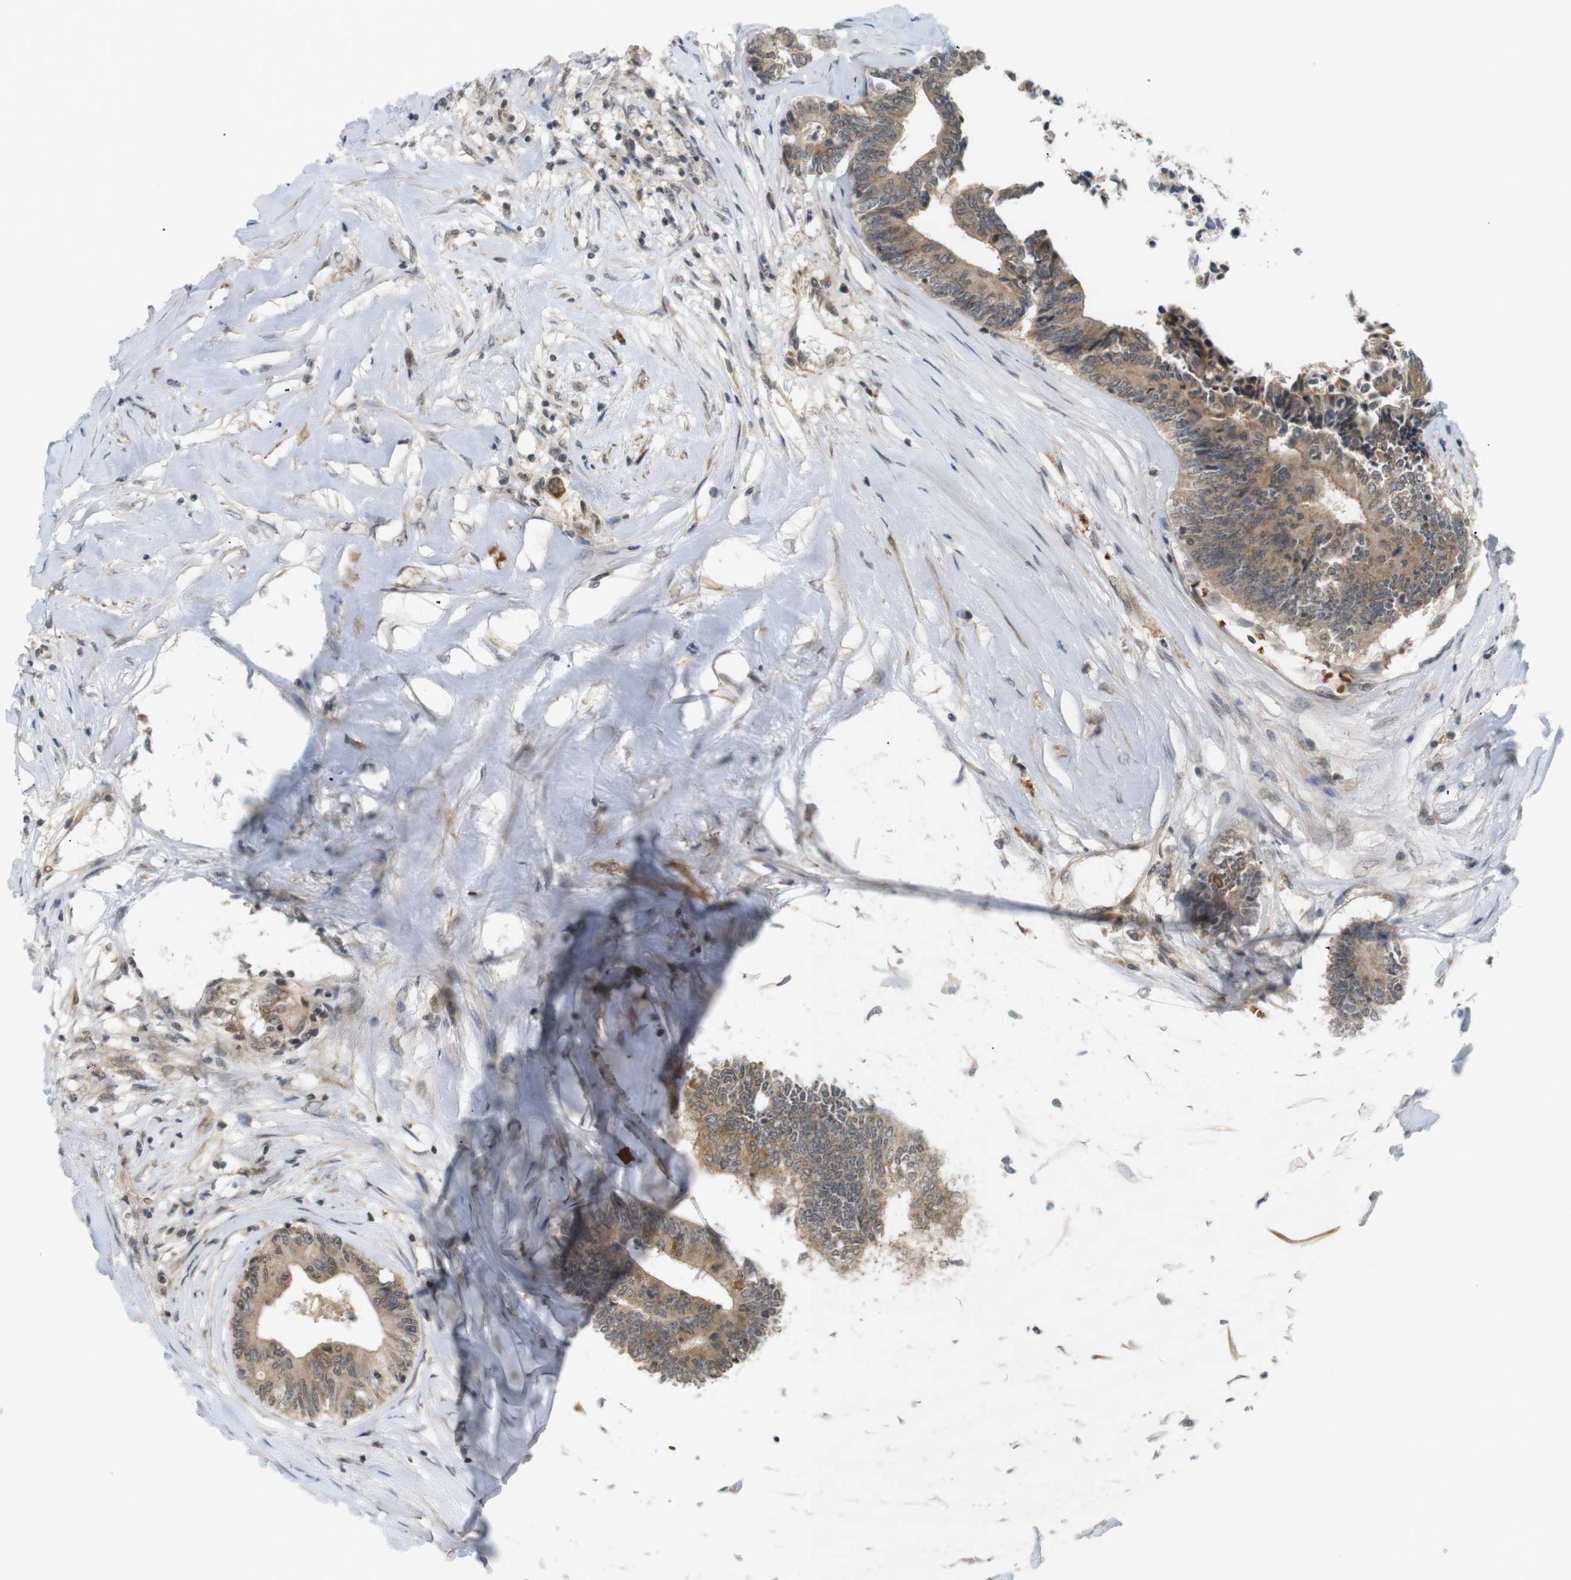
{"staining": {"intensity": "moderate", "quantity": ">75%", "location": "cytoplasmic/membranous"}, "tissue": "colorectal cancer", "cell_type": "Tumor cells", "image_type": "cancer", "snomed": [{"axis": "morphology", "description": "Adenocarcinoma, NOS"}, {"axis": "topography", "description": "Rectum"}], "caption": "This is an image of immunohistochemistry staining of colorectal adenocarcinoma, which shows moderate expression in the cytoplasmic/membranous of tumor cells.", "gene": "SOCS6", "patient": {"sex": "male", "age": 63}}